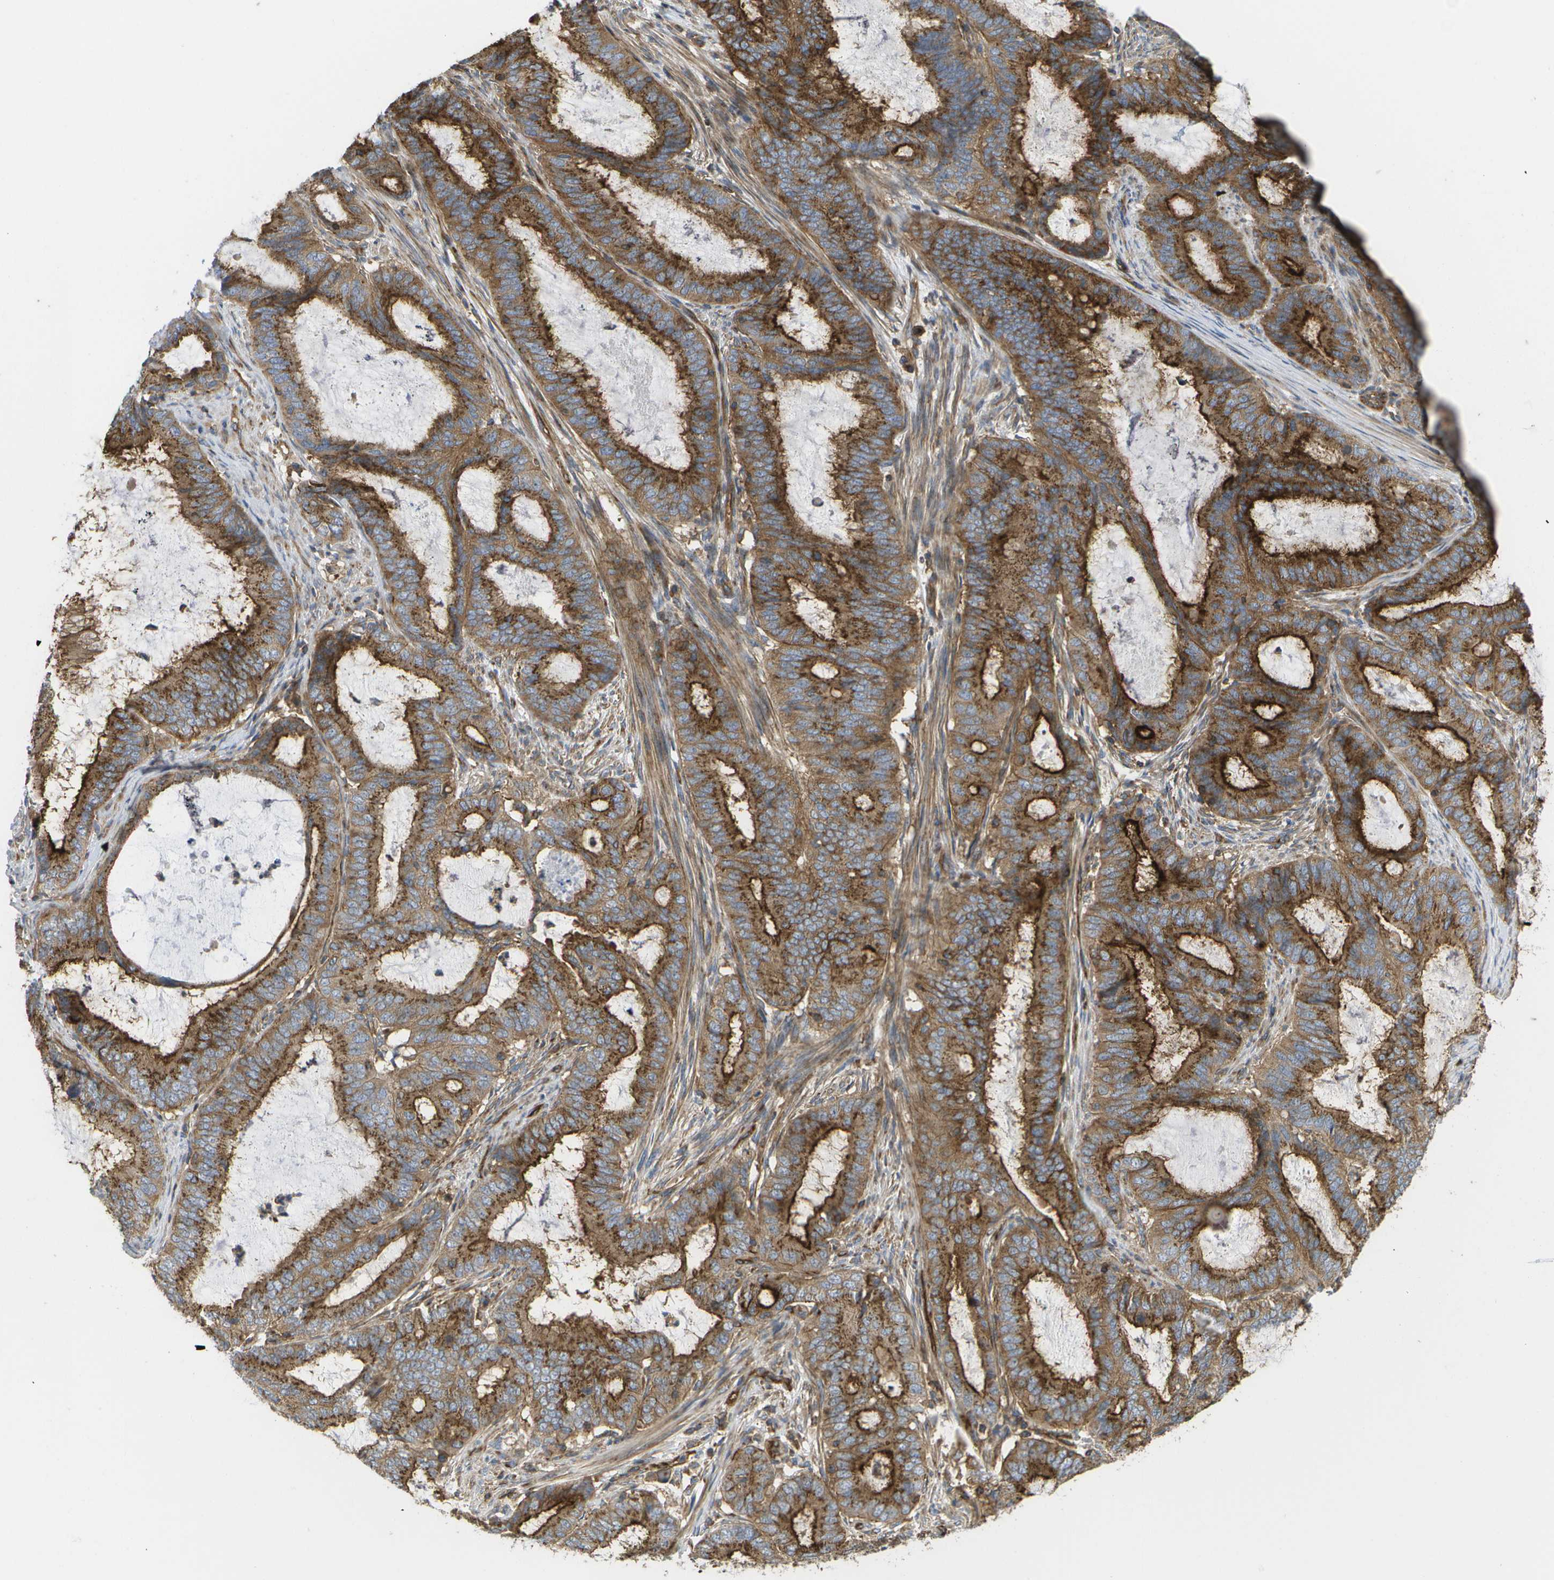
{"staining": {"intensity": "strong", "quantity": ">75%", "location": "cytoplasmic/membranous"}, "tissue": "endometrial cancer", "cell_type": "Tumor cells", "image_type": "cancer", "snomed": [{"axis": "morphology", "description": "Adenocarcinoma, NOS"}, {"axis": "topography", "description": "Endometrium"}], "caption": "Immunohistochemical staining of endometrial adenocarcinoma demonstrates high levels of strong cytoplasmic/membranous staining in about >75% of tumor cells.", "gene": "BST2", "patient": {"sex": "female", "age": 70}}